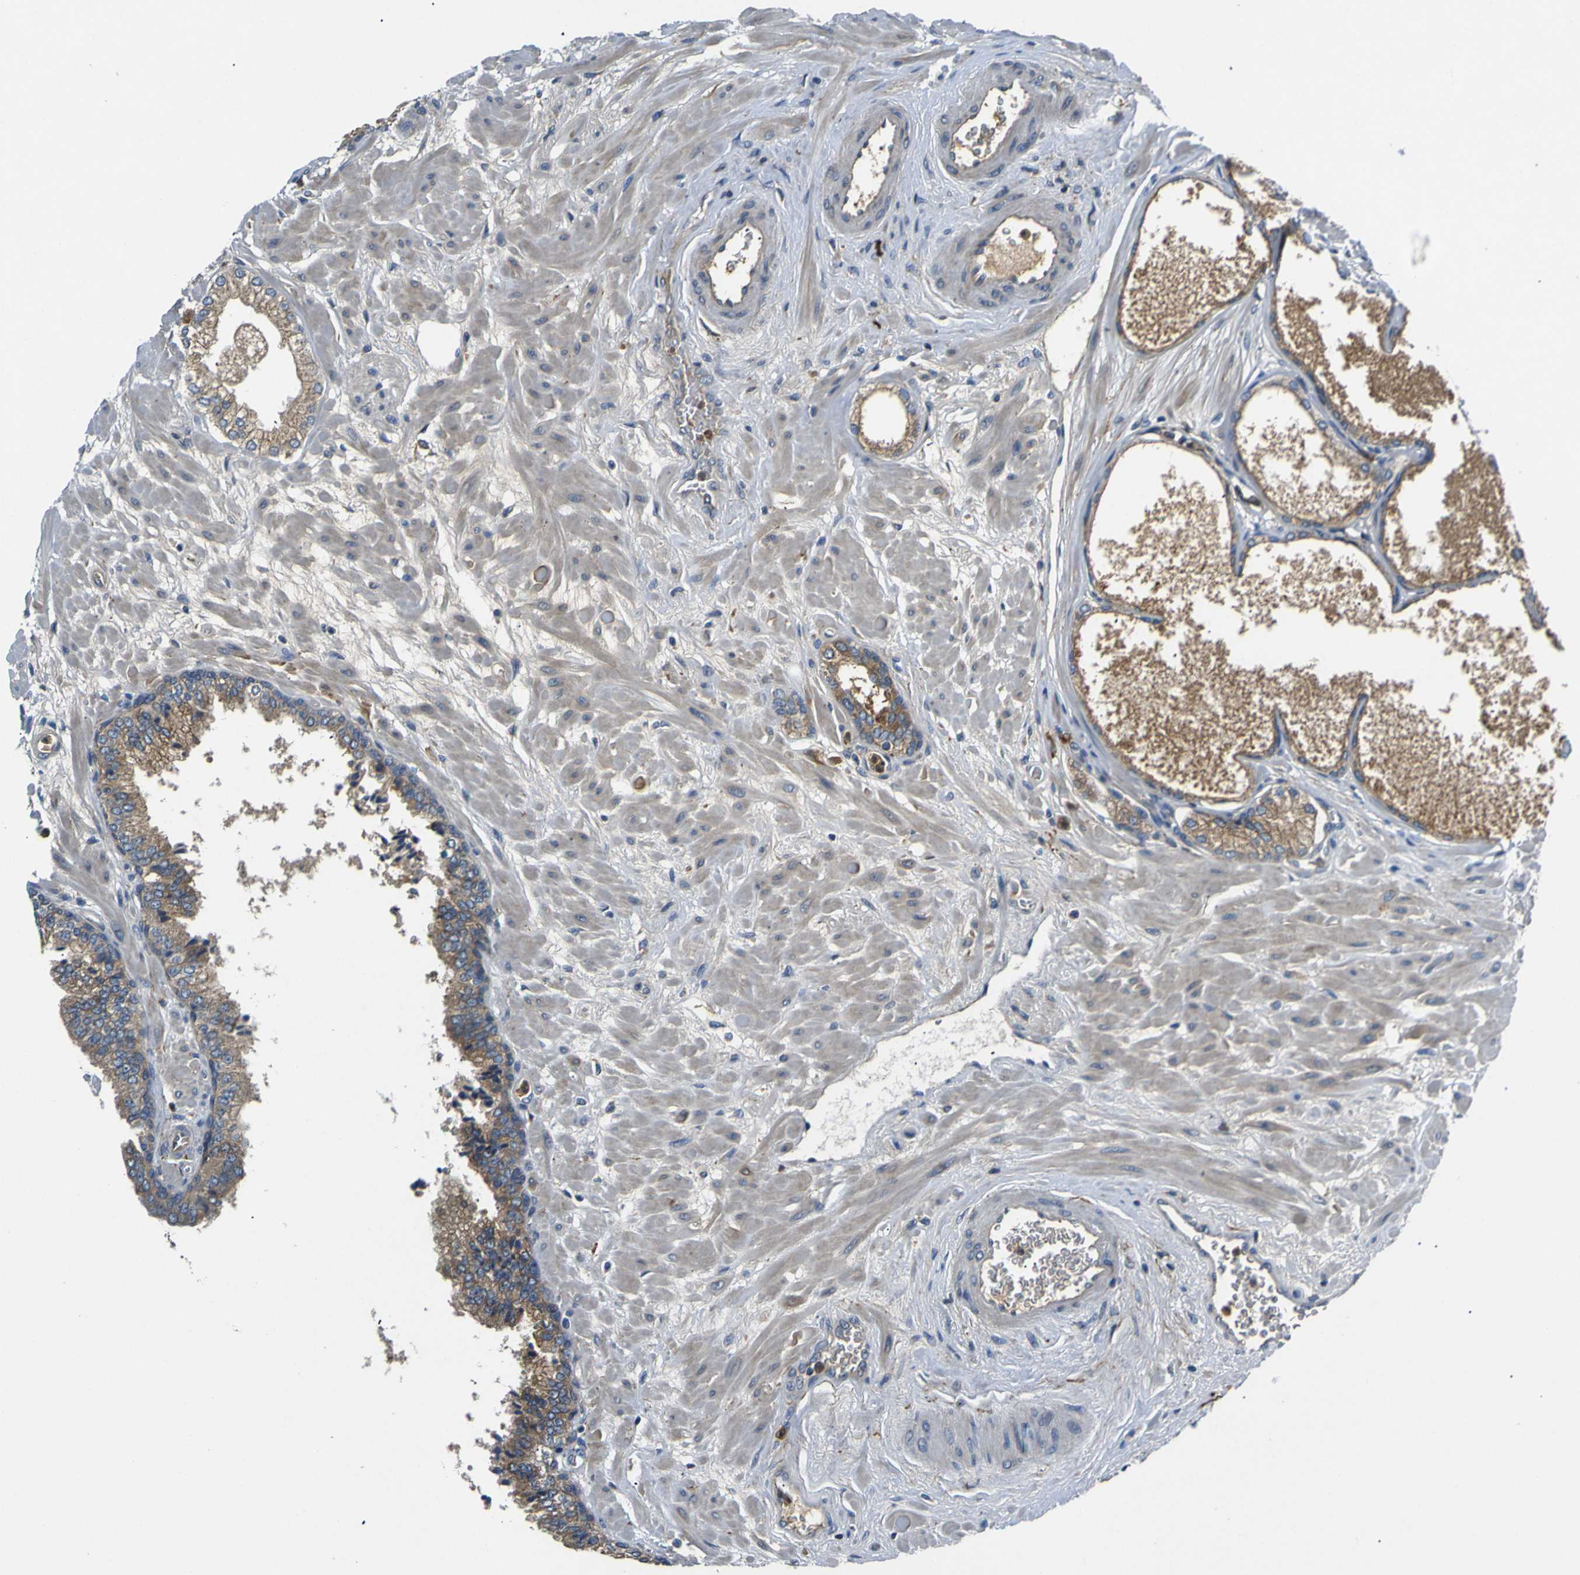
{"staining": {"intensity": "moderate", "quantity": ">75%", "location": "cytoplasmic/membranous"}, "tissue": "prostate", "cell_type": "Glandular cells", "image_type": "normal", "snomed": [{"axis": "morphology", "description": "Normal tissue, NOS"}, {"axis": "morphology", "description": "Urothelial carcinoma, Low grade"}, {"axis": "topography", "description": "Urinary bladder"}, {"axis": "topography", "description": "Prostate"}], "caption": "Protein staining of benign prostate reveals moderate cytoplasmic/membranous positivity in about >75% of glandular cells. (DAB (3,3'-diaminobenzidine) IHC, brown staining for protein, blue staining for nuclei).", "gene": "RAB1B", "patient": {"sex": "male", "age": 60}}